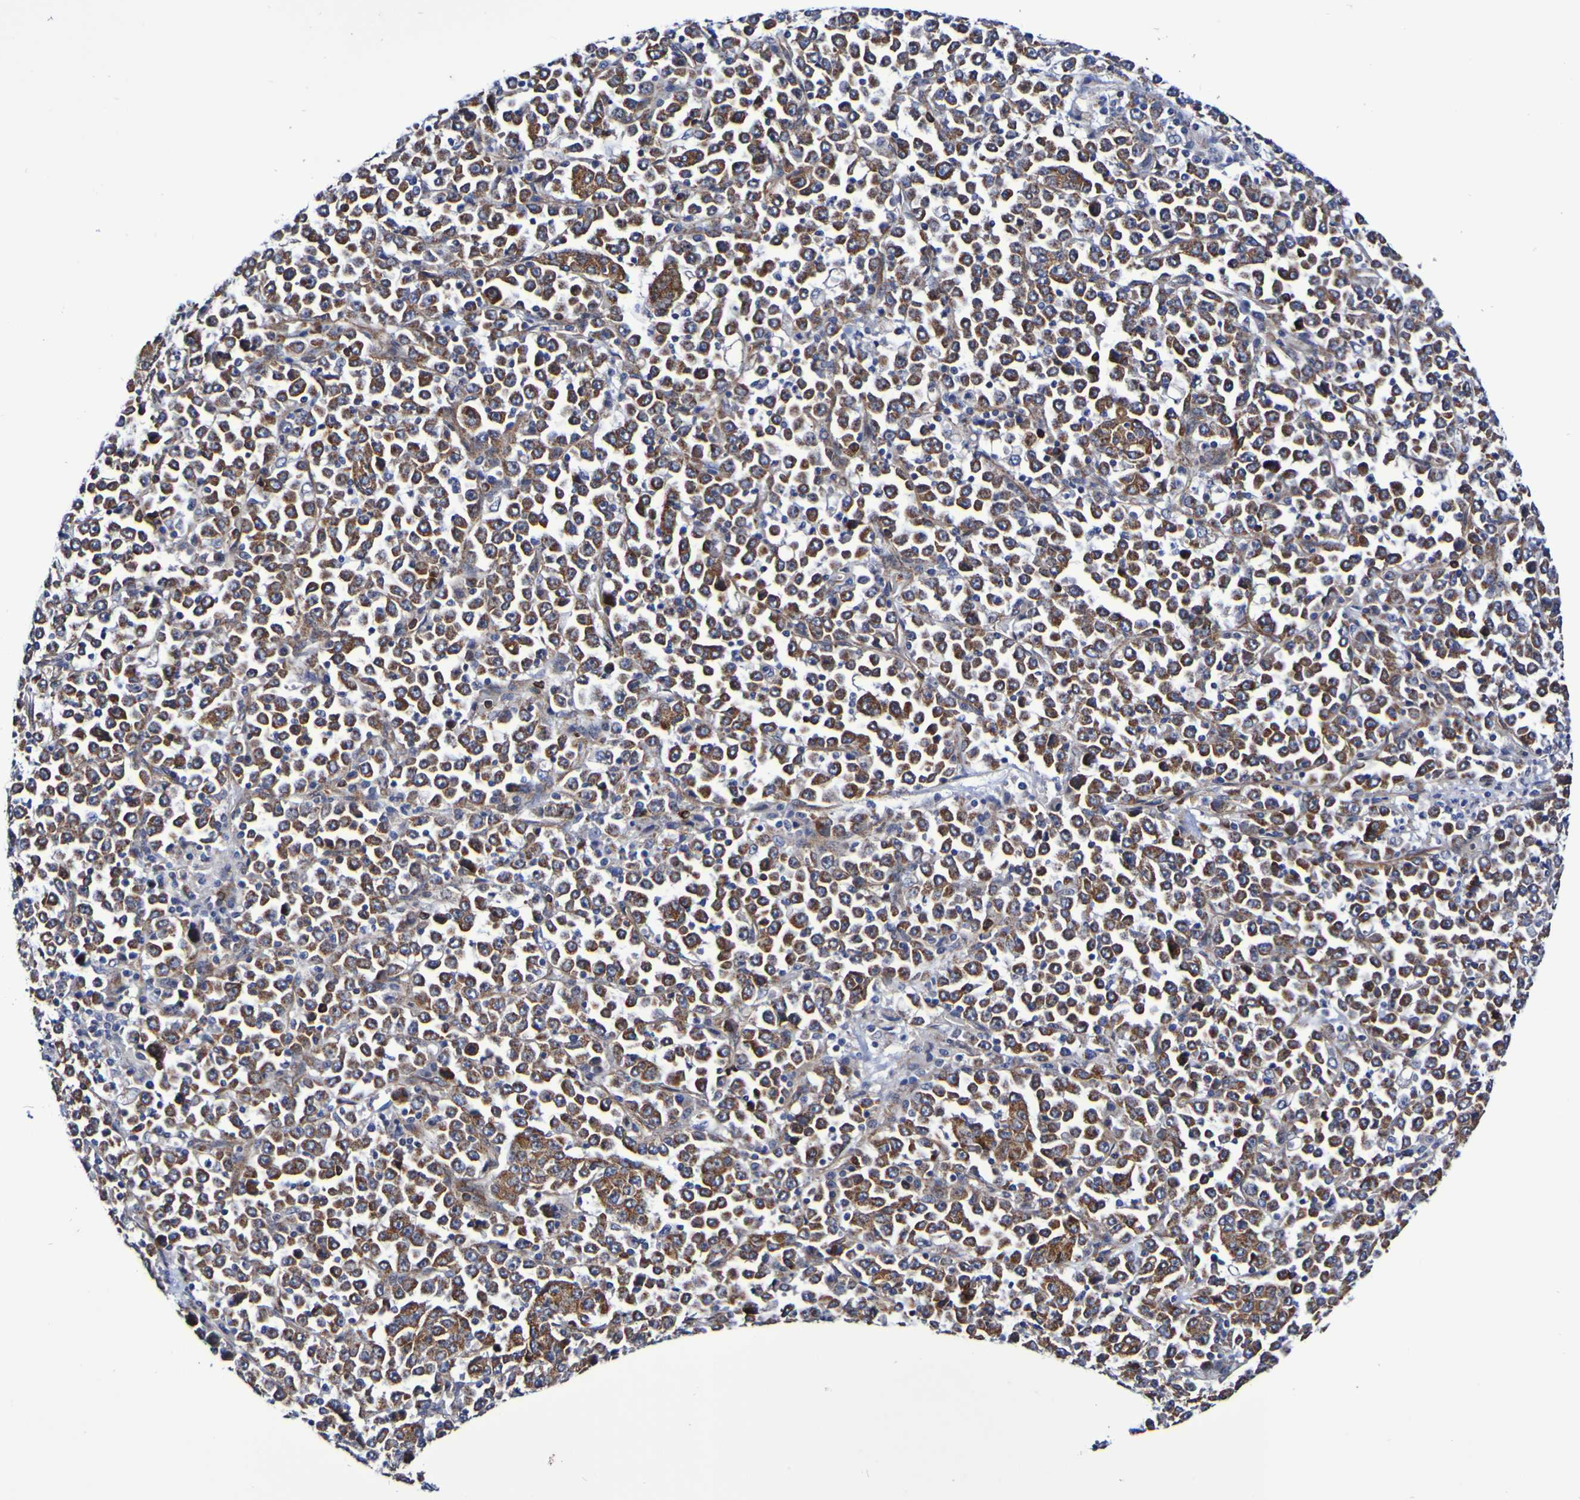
{"staining": {"intensity": "strong", "quantity": ">75%", "location": "cytoplasmic/membranous"}, "tissue": "stomach cancer", "cell_type": "Tumor cells", "image_type": "cancer", "snomed": [{"axis": "morphology", "description": "Normal tissue, NOS"}, {"axis": "morphology", "description": "Adenocarcinoma, NOS"}, {"axis": "topography", "description": "Stomach, upper"}, {"axis": "topography", "description": "Stomach"}], "caption": "Immunohistochemical staining of stomach cancer (adenocarcinoma) displays high levels of strong cytoplasmic/membranous positivity in about >75% of tumor cells.", "gene": "GJB1", "patient": {"sex": "male", "age": 59}}